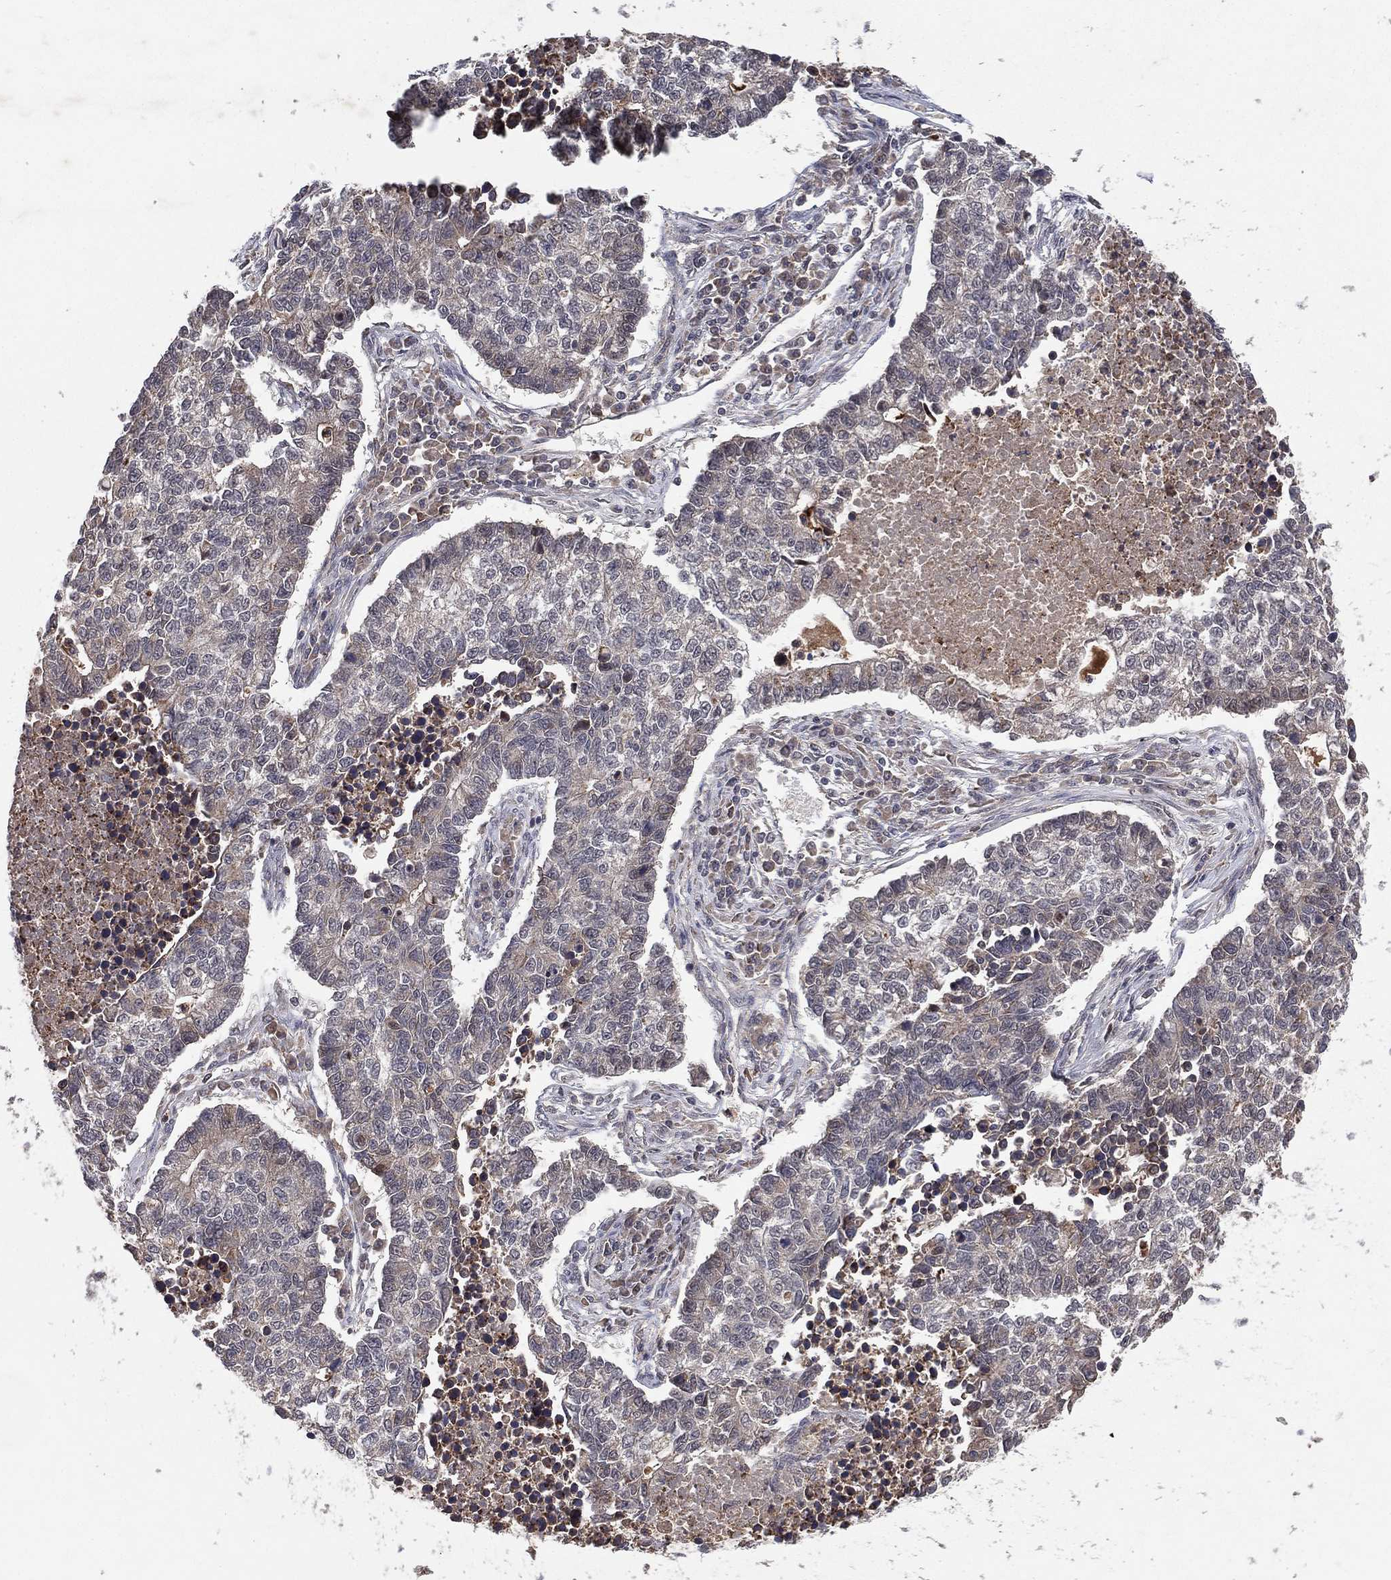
{"staining": {"intensity": "negative", "quantity": "none", "location": "none"}, "tissue": "lung cancer", "cell_type": "Tumor cells", "image_type": "cancer", "snomed": [{"axis": "morphology", "description": "Adenocarcinoma, NOS"}, {"axis": "topography", "description": "Lung"}], "caption": "The image shows no staining of tumor cells in lung adenocarcinoma.", "gene": "ATG4B", "patient": {"sex": "male", "age": 57}}